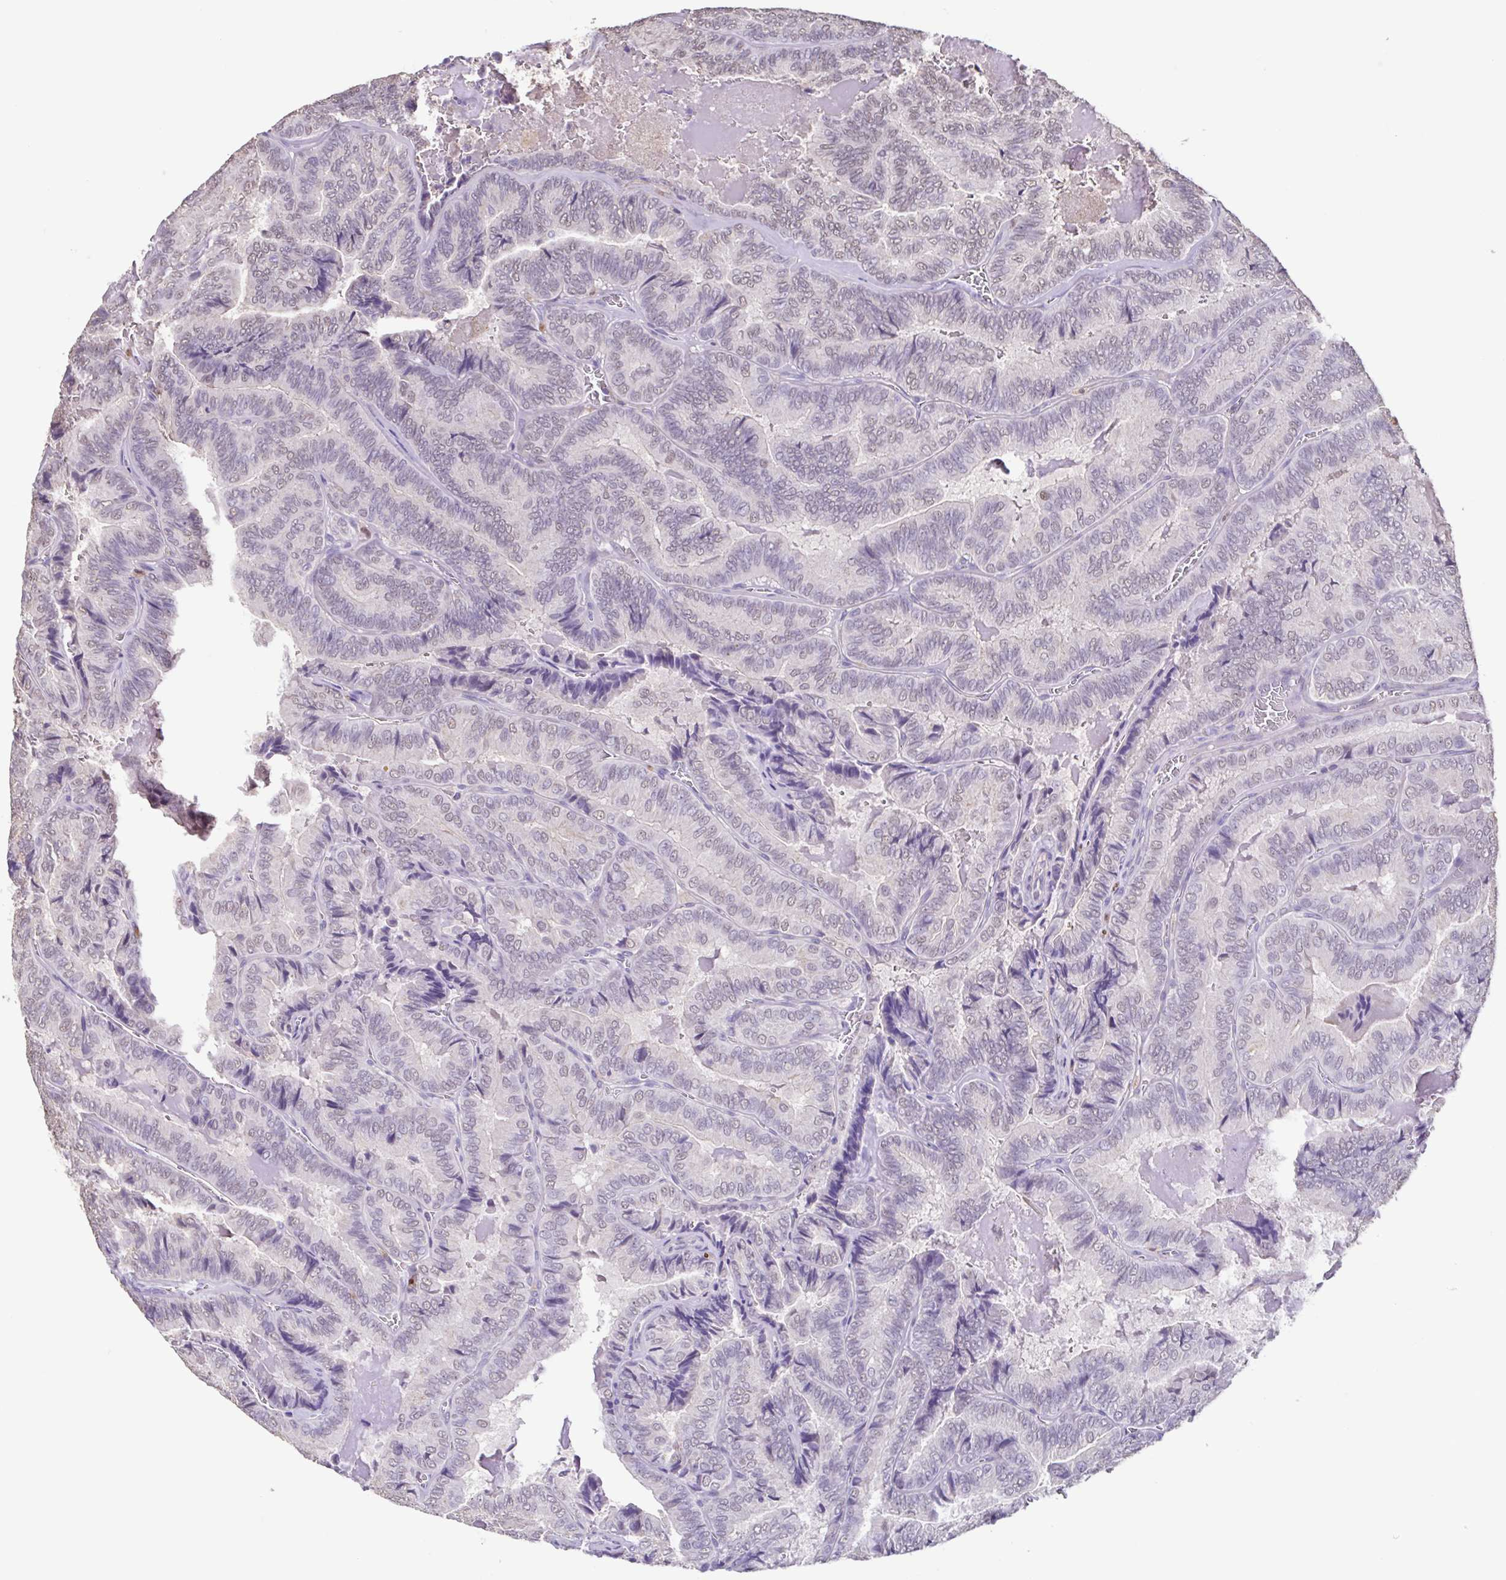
{"staining": {"intensity": "weak", "quantity": "<25%", "location": "nuclear"}, "tissue": "thyroid cancer", "cell_type": "Tumor cells", "image_type": "cancer", "snomed": [{"axis": "morphology", "description": "Papillary adenocarcinoma, NOS"}, {"axis": "topography", "description": "Thyroid gland"}], "caption": "IHC photomicrograph of neoplastic tissue: thyroid cancer stained with DAB (3,3'-diaminobenzidine) reveals no significant protein staining in tumor cells. The staining was performed using DAB (3,3'-diaminobenzidine) to visualize the protein expression in brown, while the nuclei were stained in blue with hematoxylin (Magnification: 20x).", "gene": "ACTRT3", "patient": {"sex": "female", "age": 75}}